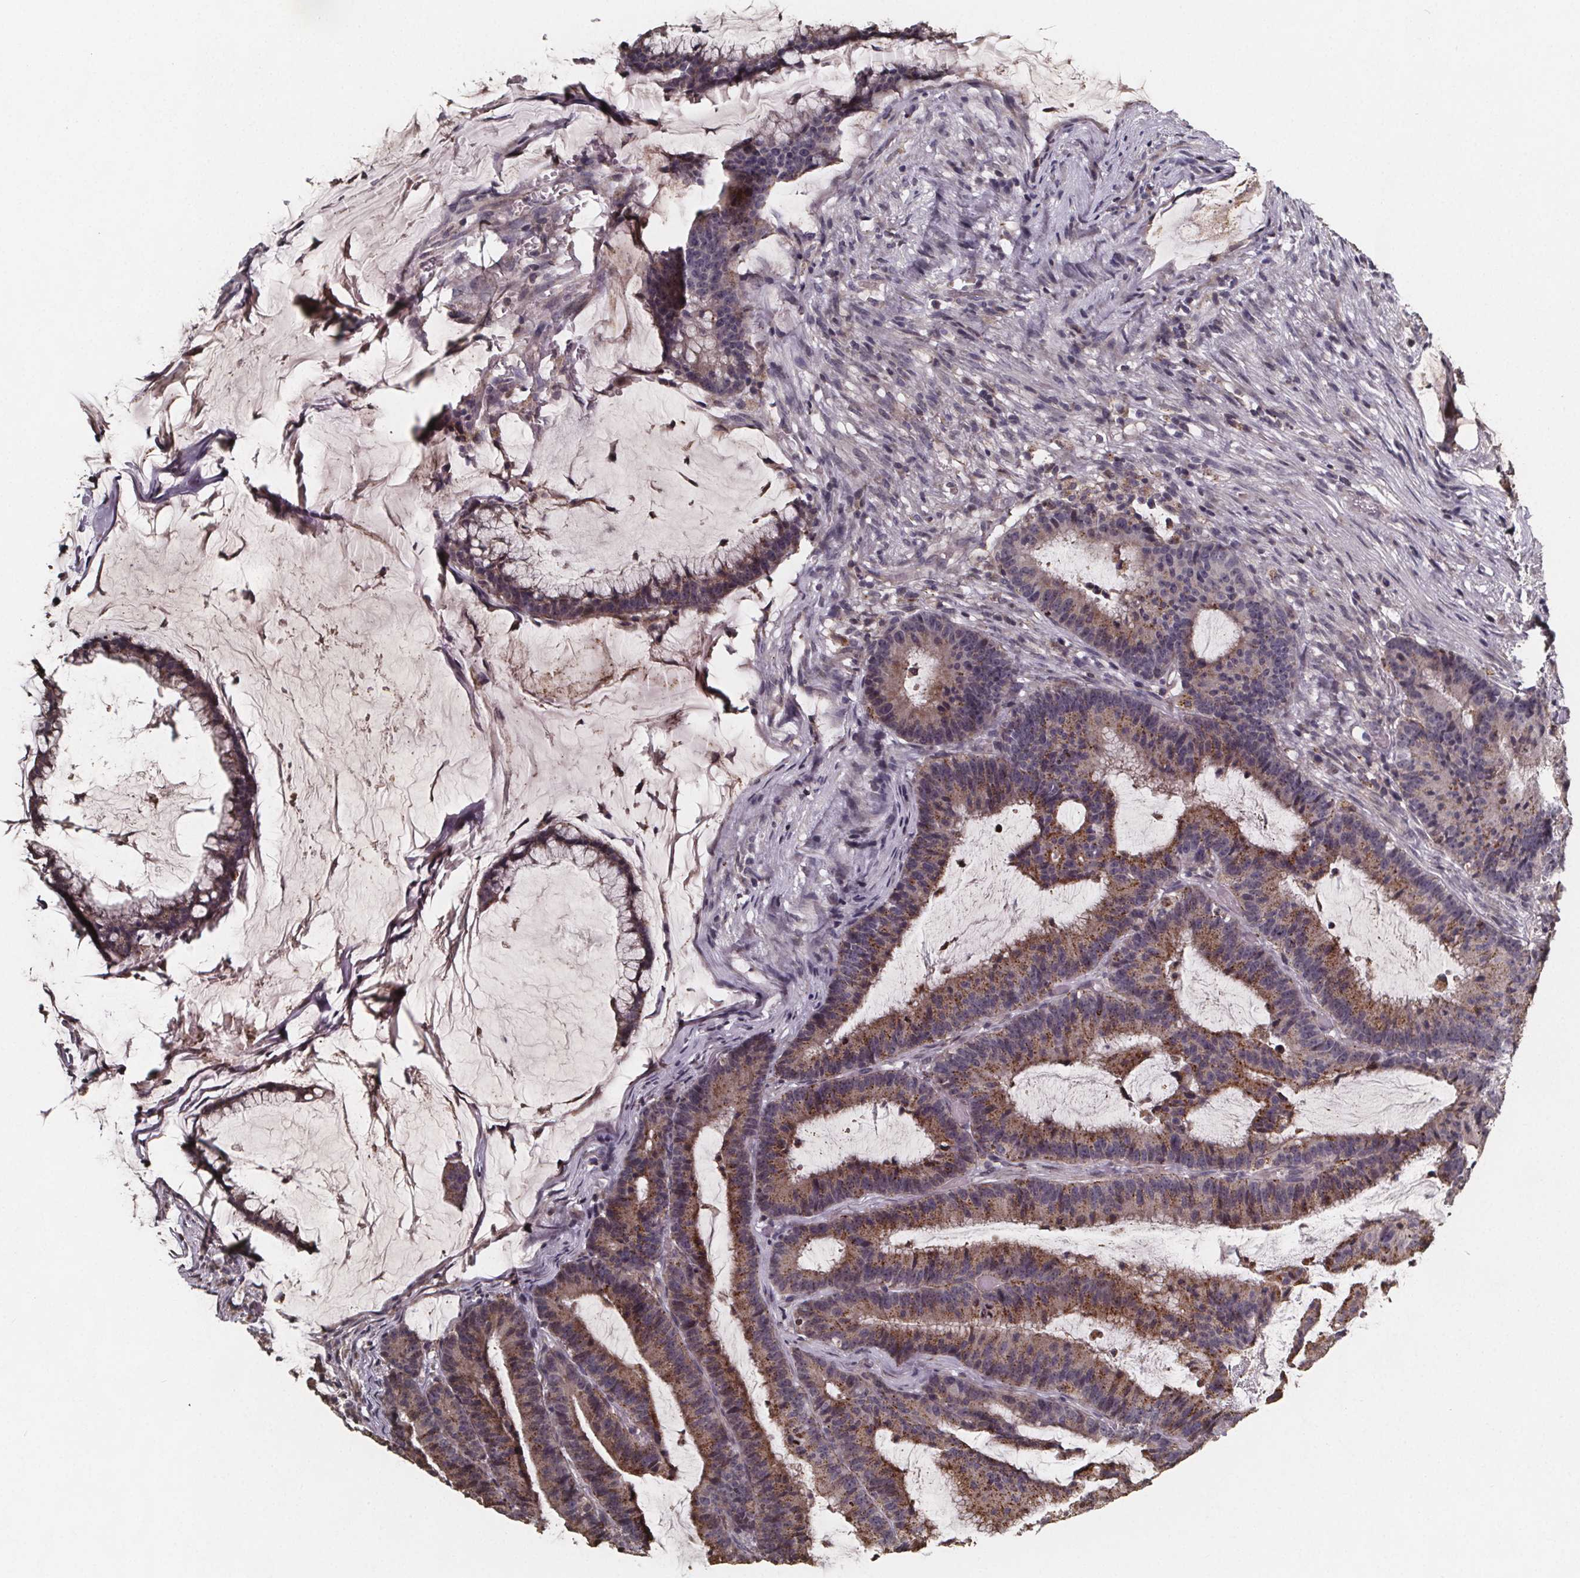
{"staining": {"intensity": "moderate", "quantity": "25%-75%", "location": "cytoplasmic/membranous"}, "tissue": "colorectal cancer", "cell_type": "Tumor cells", "image_type": "cancer", "snomed": [{"axis": "morphology", "description": "Adenocarcinoma, NOS"}, {"axis": "topography", "description": "Colon"}], "caption": "Protein expression by immunohistochemistry (IHC) reveals moderate cytoplasmic/membranous expression in about 25%-75% of tumor cells in adenocarcinoma (colorectal).", "gene": "ZNF879", "patient": {"sex": "female", "age": 78}}